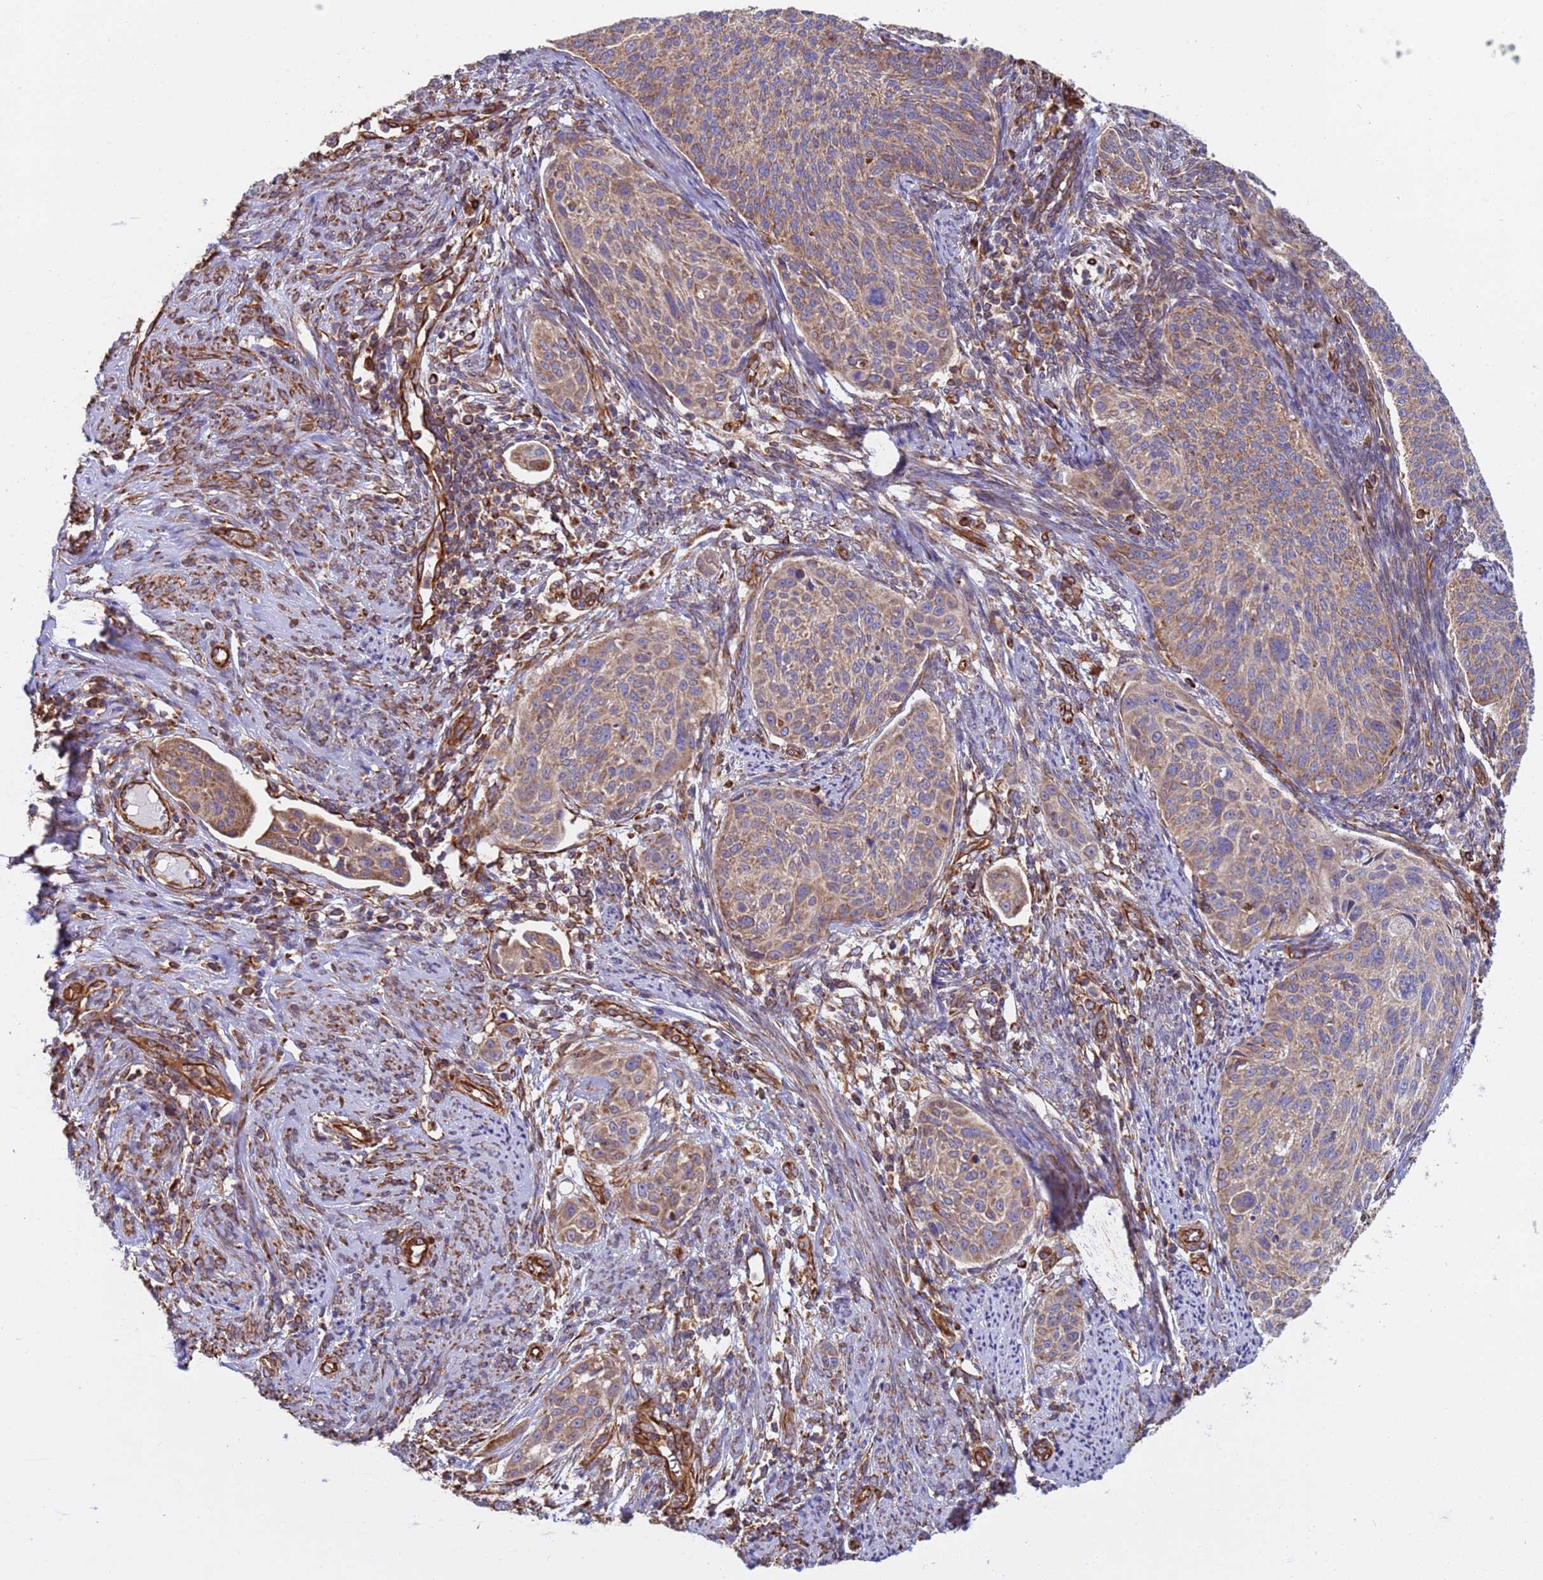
{"staining": {"intensity": "weak", "quantity": "25%-75%", "location": "cytoplasmic/membranous"}, "tissue": "cervical cancer", "cell_type": "Tumor cells", "image_type": "cancer", "snomed": [{"axis": "morphology", "description": "Squamous cell carcinoma, NOS"}, {"axis": "topography", "description": "Cervix"}], "caption": "Protein staining by immunohistochemistry (IHC) shows weak cytoplasmic/membranous positivity in approximately 25%-75% of tumor cells in cervical cancer (squamous cell carcinoma). The protein is stained brown, and the nuclei are stained in blue (DAB IHC with brightfield microscopy, high magnification).", "gene": "NUDT12", "patient": {"sex": "female", "age": 70}}